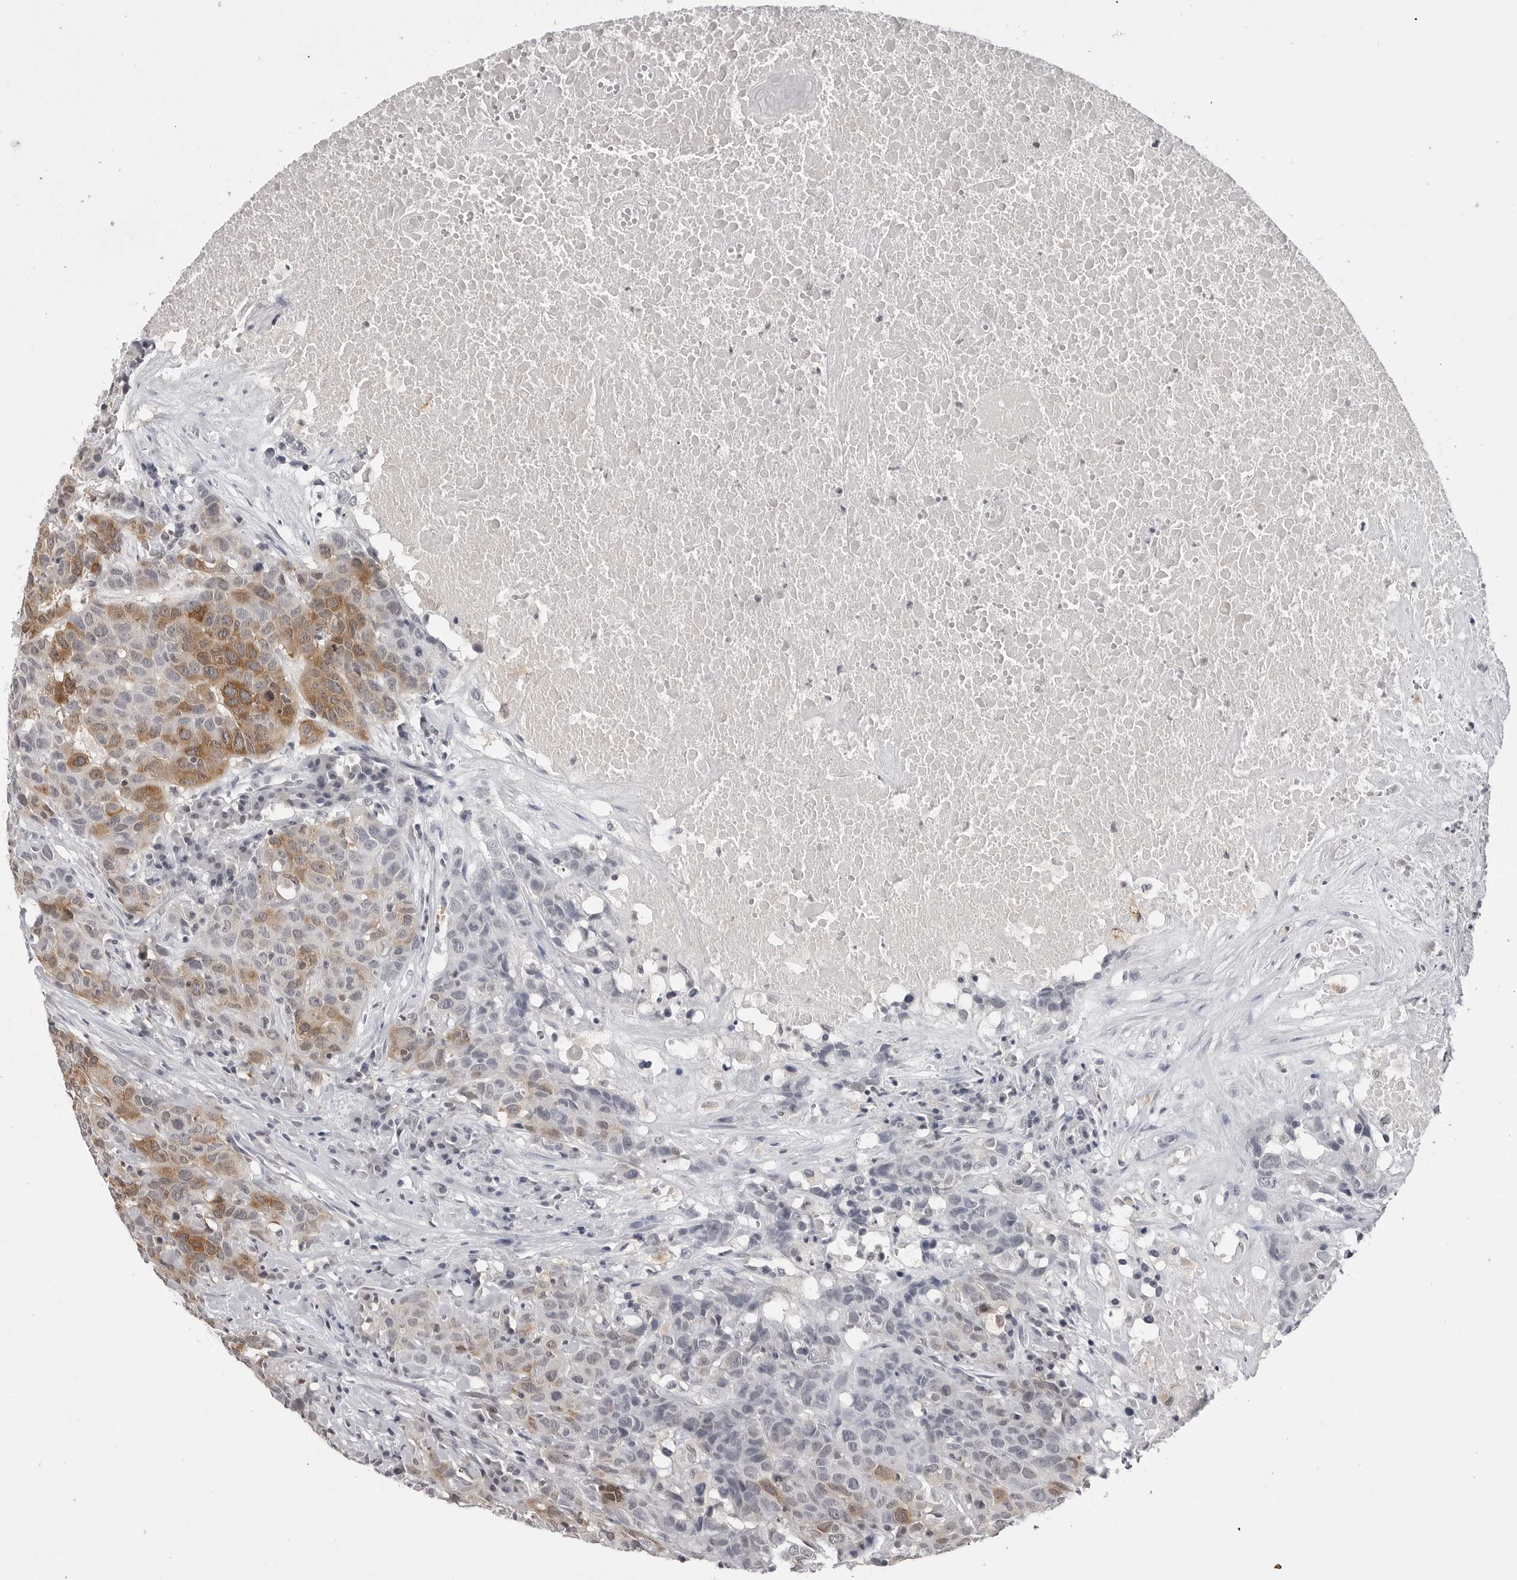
{"staining": {"intensity": "moderate", "quantity": "25%-75%", "location": "cytoplasmic/membranous"}, "tissue": "head and neck cancer", "cell_type": "Tumor cells", "image_type": "cancer", "snomed": [{"axis": "morphology", "description": "Squamous cell carcinoma, NOS"}, {"axis": "topography", "description": "Head-Neck"}], "caption": "The immunohistochemical stain highlights moderate cytoplasmic/membranous positivity in tumor cells of head and neck cancer tissue.", "gene": "RRM1", "patient": {"sex": "male", "age": 66}}